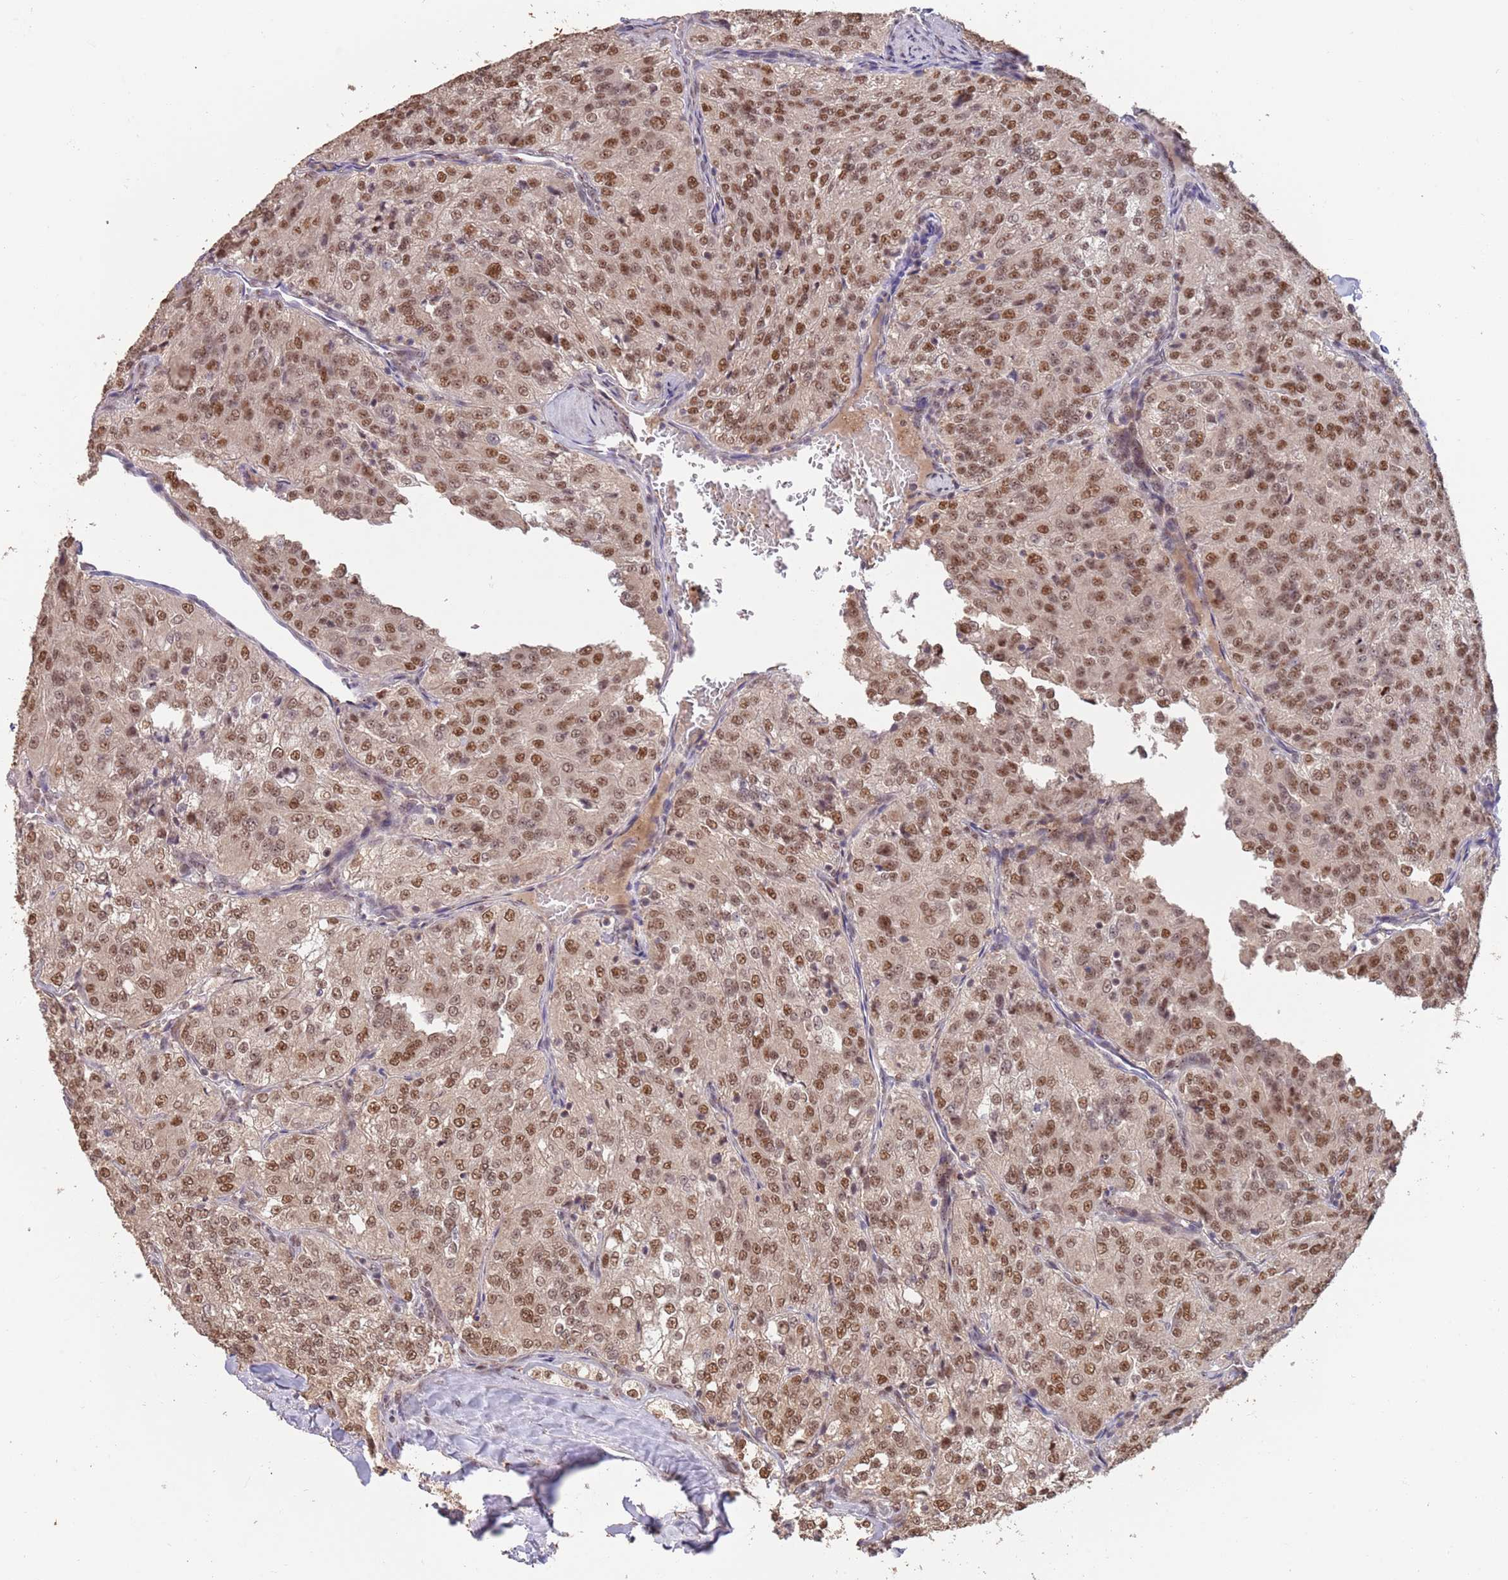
{"staining": {"intensity": "moderate", "quantity": ">75%", "location": "nuclear"}, "tissue": "renal cancer", "cell_type": "Tumor cells", "image_type": "cancer", "snomed": [{"axis": "morphology", "description": "Adenocarcinoma, NOS"}, {"axis": "topography", "description": "Kidney"}], "caption": "Protein expression analysis of renal cancer (adenocarcinoma) exhibits moderate nuclear expression in about >75% of tumor cells.", "gene": "RFXANK", "patient": {"sex": "female", "age": 63}}